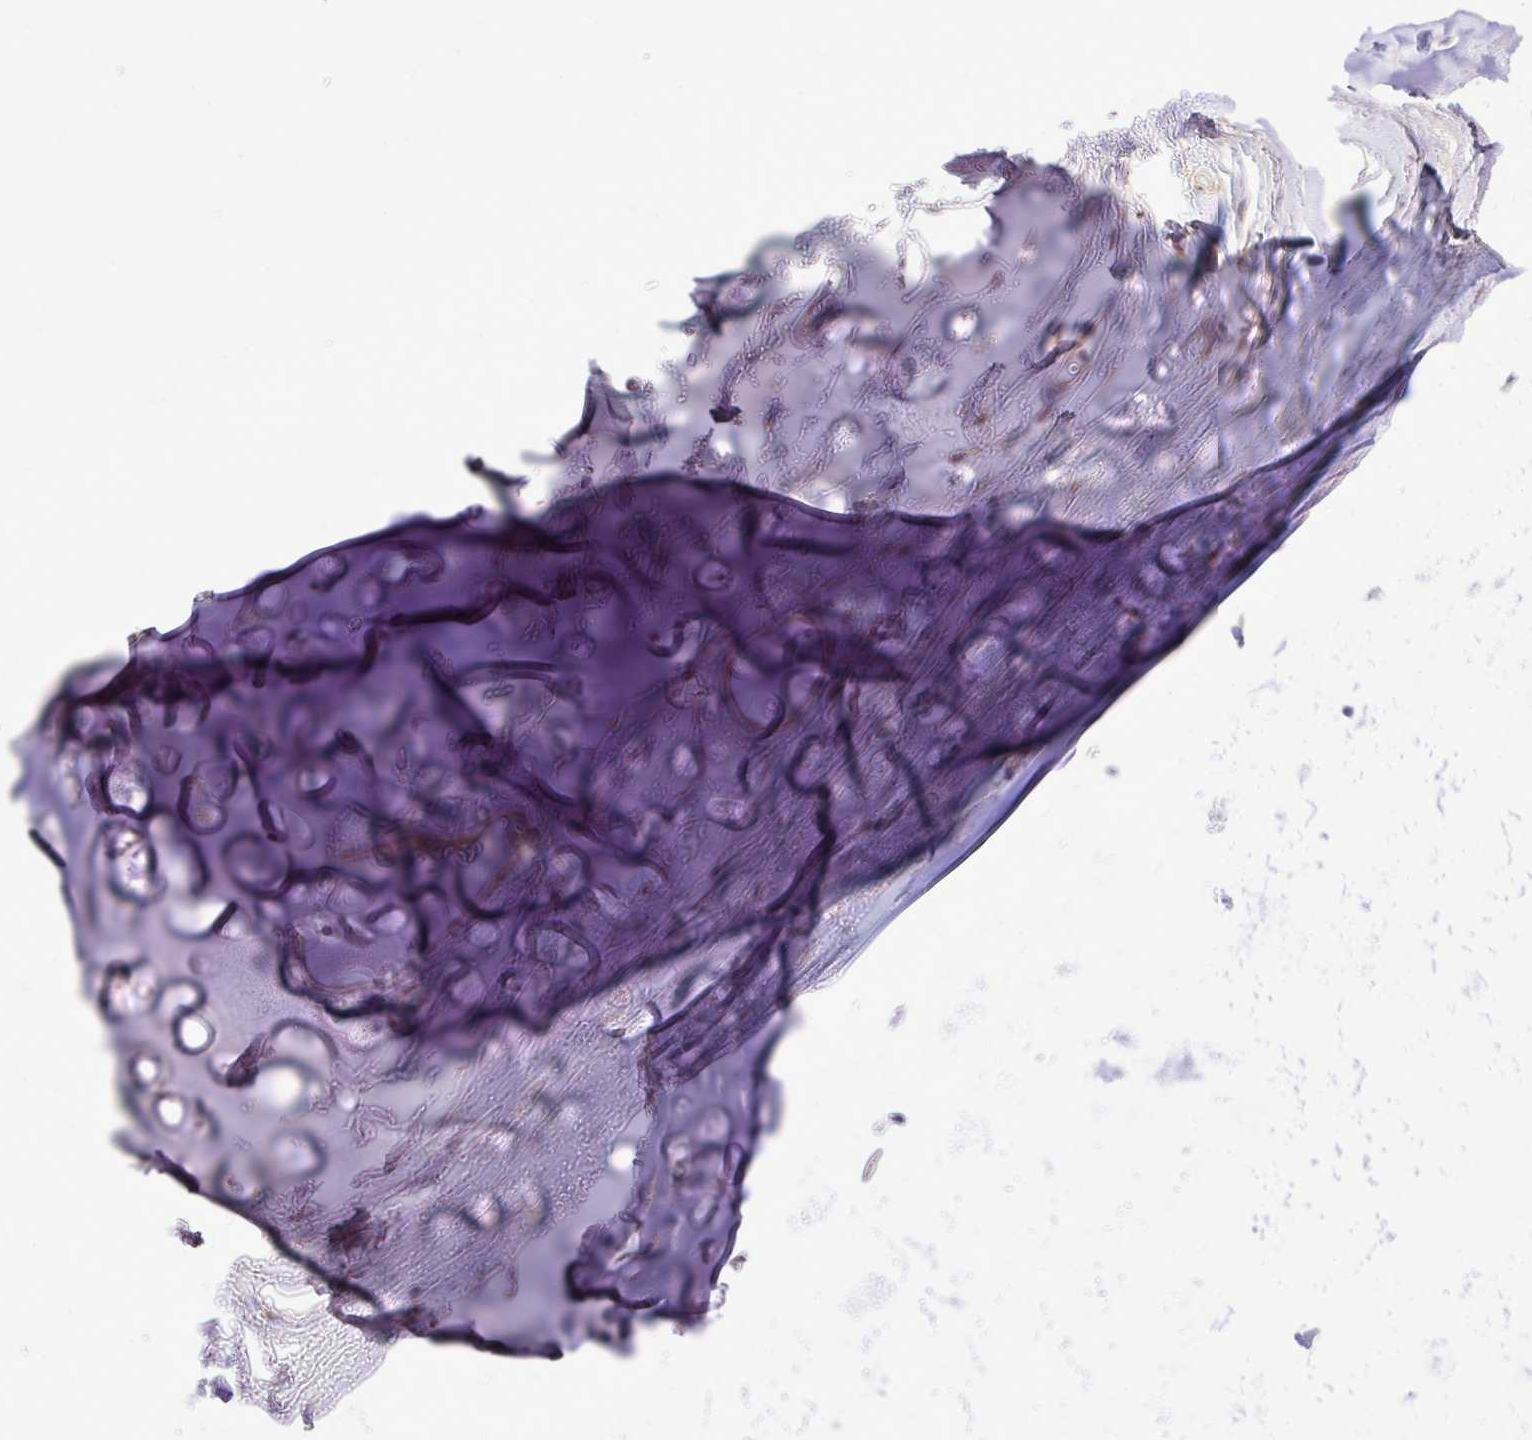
{"staining": {"intensity": "negative", "quantity": "none", "location": "none"}, "tissue": "adipose tissue", "cell_type": "Adipocytes", "image_type": "normal", "snomed": [{"axis": "morphology", "description": "Normal tissue, NOS"}, {"axis": "topography", "description": "Lymph node"}, {"axis": "topography", "description": "Cartilage tissue"}, {"axis": "topography", "description": "Bronchus"}], "caption": "This is an IHC image of normal adipose tissue. There is no staining in adipocytes.", "gene": "FAM222B", "patient": {"sex": "female", "age": 70}}